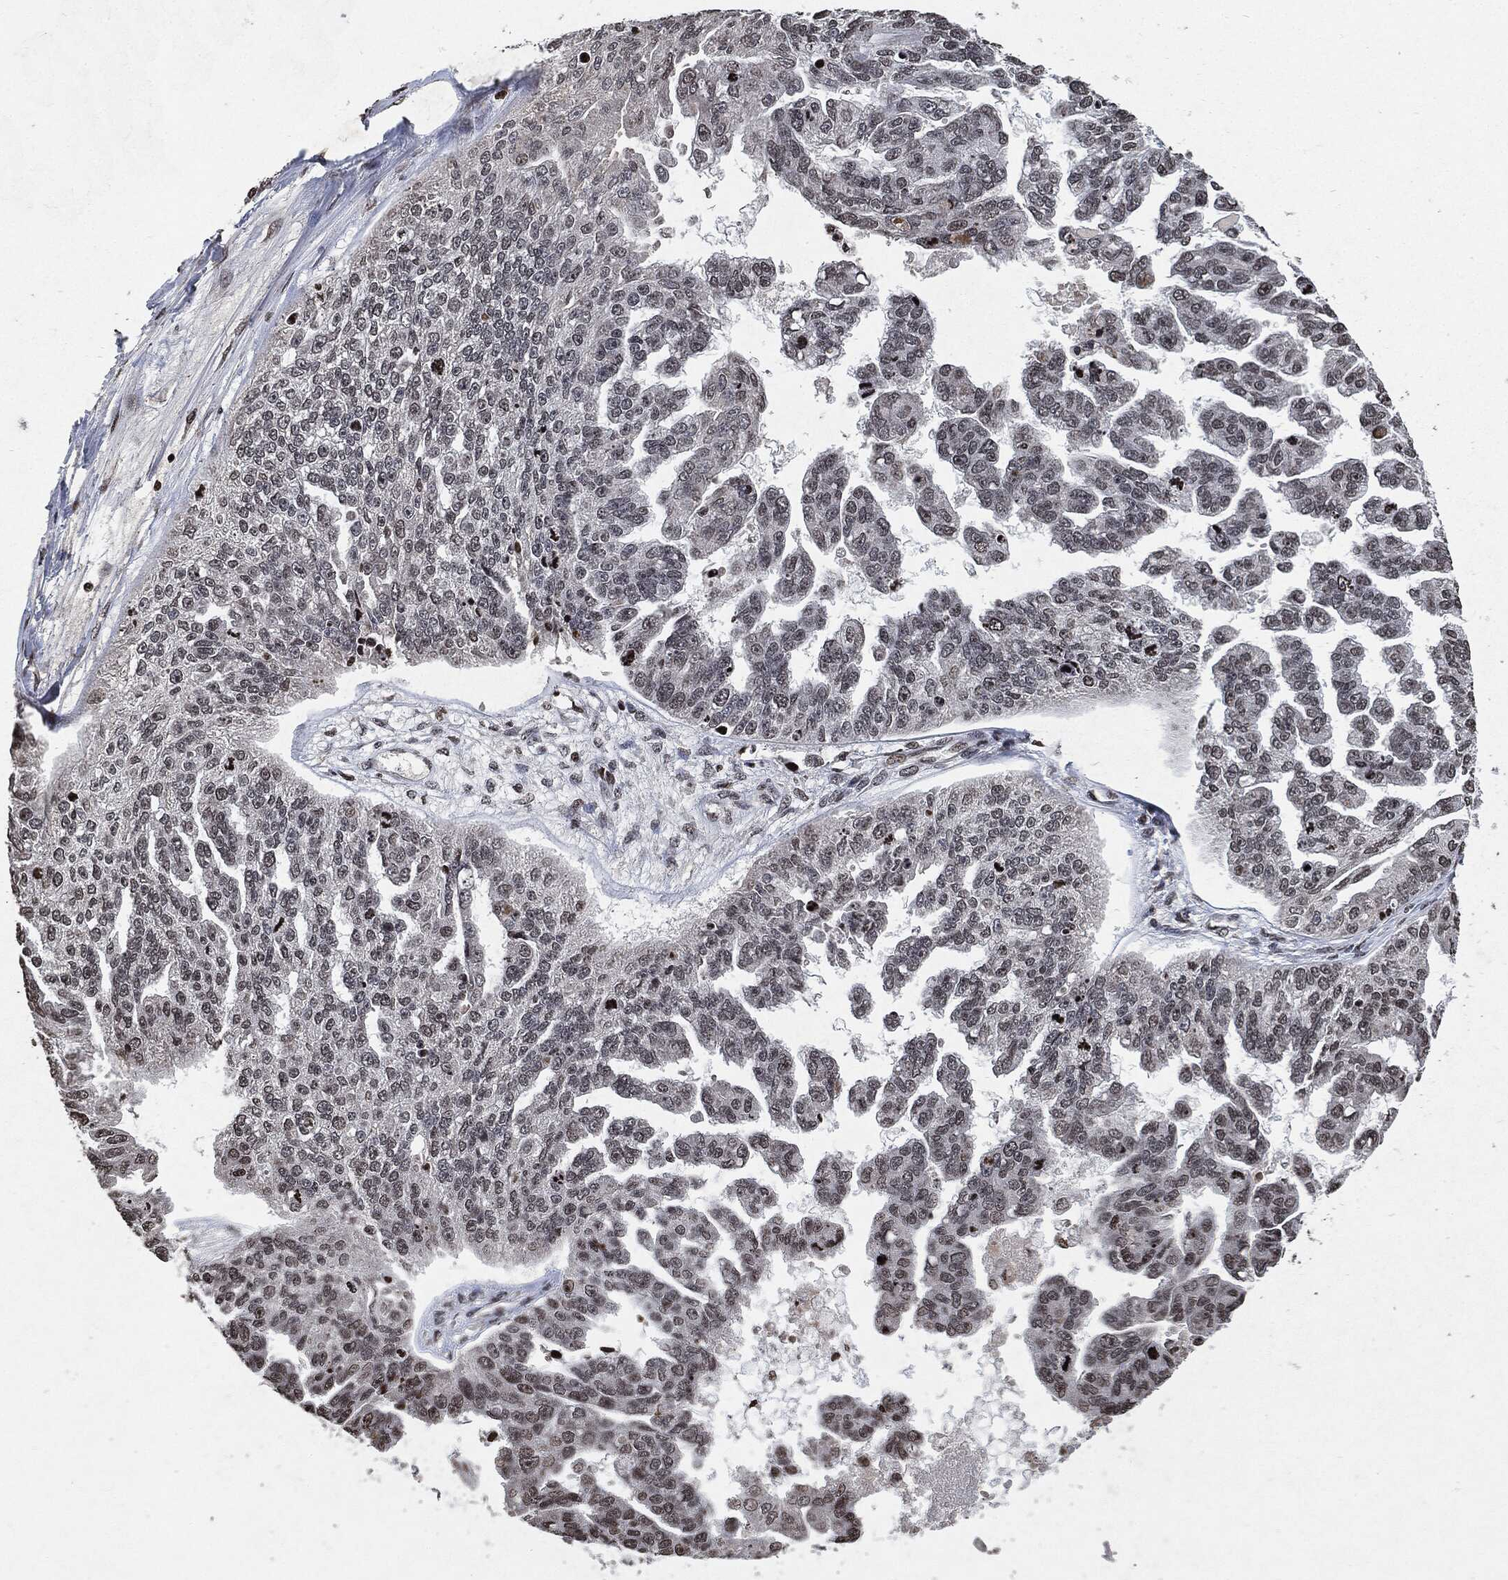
{"staining": {"intensity": "negative", "quantity": "none", "location": "none"}, "tissue": "ovarian cancer", "cell_type": "Tumor cells", "image_type": "cancer", "snomed": [{"axis": "morphology", "description": "Cystadenocarcinoma, serous, NOS"}, {"axis": "topography", "description": "Ovary"}], "caption": "DAB (3,3'-diaminobenzidine) immunohistochemical staining of human serous cystadenocarcinoma (ovarian) reveals no significant staining in tumor cells. Nuclei are stained in blue.", "gene": "JUN", "patient": {"sex": "female", "age": 58}}